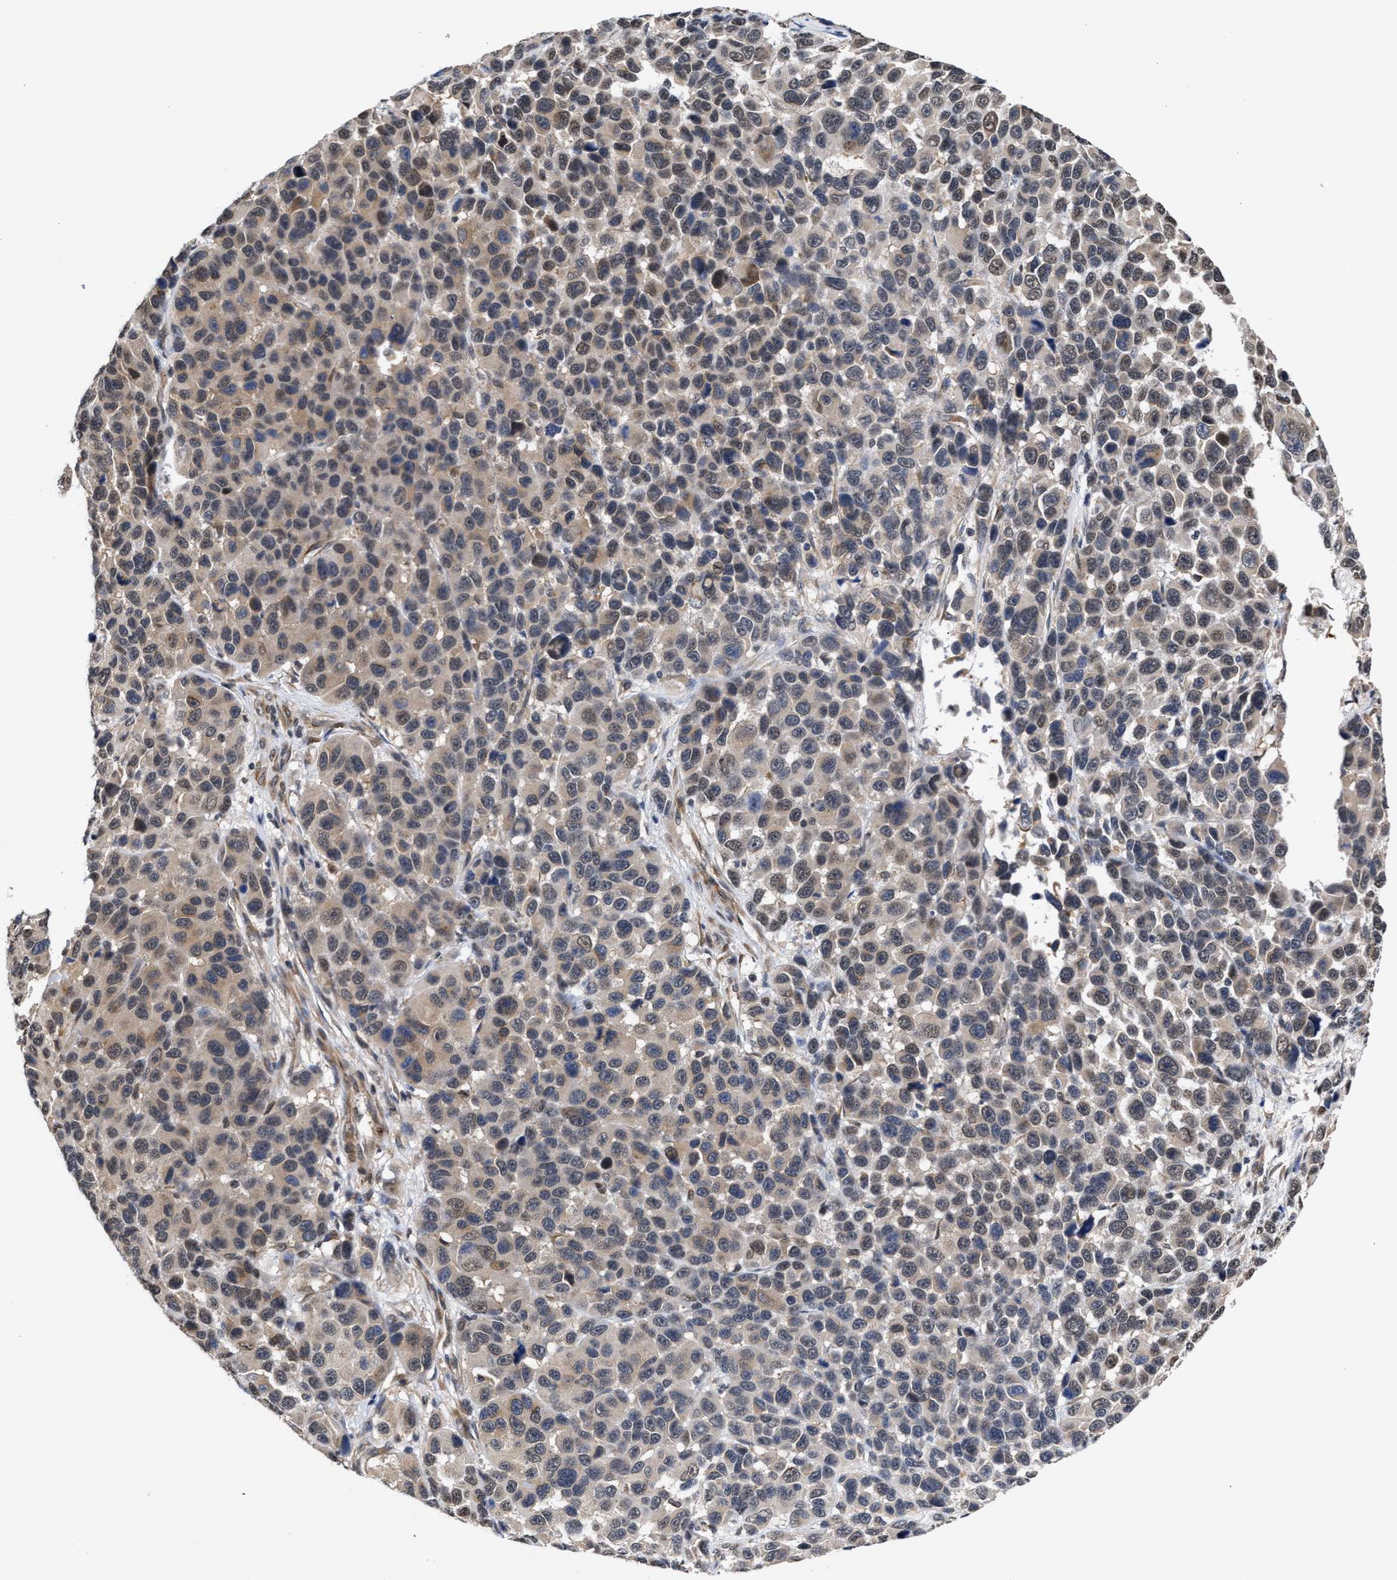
{"staining": {"intensity": "weak", "quantity": "25%-75%", "location": "cytoplasmic/membranous"}, "tissue": "melanoma", "cell_type": "Tumor cells", "image_type": "cancer", "snomed": [{"axis": "morphology", "description": "Malignant melanoma, NOS"}, {"axis": "topography", "description": "Skin"}], "caption": "Immunohistochemistry (IHC) micrograph of human melanoma stained for a protein (brown), which exhibits low levels of weak cytoplasmic/membranous staining in approximately 25%-75% of tumor cells.", "gene": "CLIP2", "patient": {"sex": "male", "age": 53}}